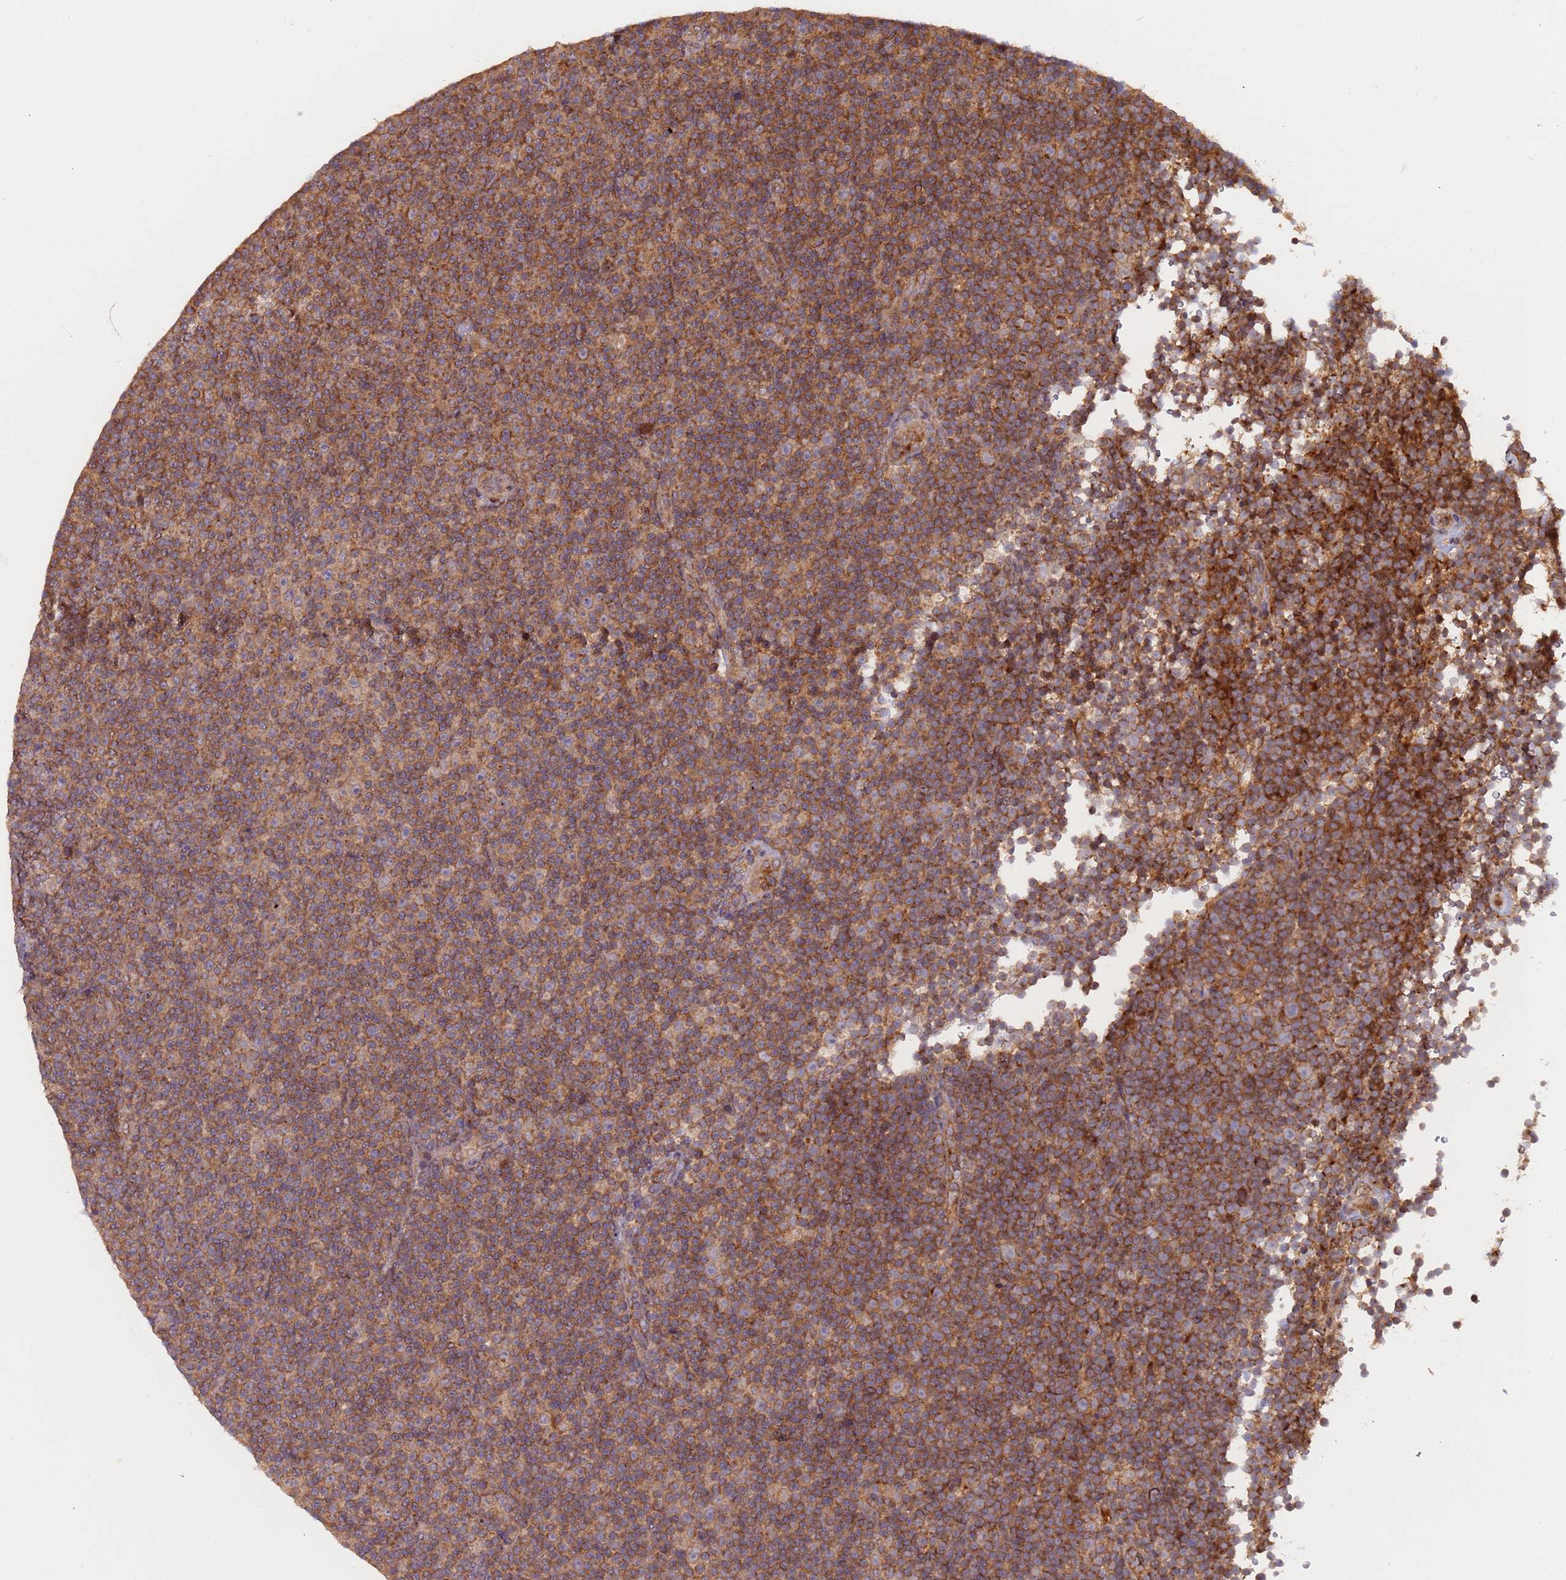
{"staining": {"intensity": "moderate", "quantity": ">75%", "location": "cytoplasmic/membranous"}, "tissue": "lymphoma", "cell_type": "Tumor cells", "image_type": "cancer", "snomed": [{"axis": "morphology", "description": "Malignant lymphoma, non-Hodgkin's type, Low grade"}, {"axis": "topography", "description": "Lymph node"}], "caption": "High-power microscopy captured an IHC image of malignant lymphoma, non-Hodgkin's type (low-grade), revealing moderate cytoplasmic/membranous positivity in about >75% of tumor cells. The protein of interest is shown in brown color, while the nuclei are stained blue.", "gene": "OR5A2", "patient": {"sex": "female", "age": 67}}